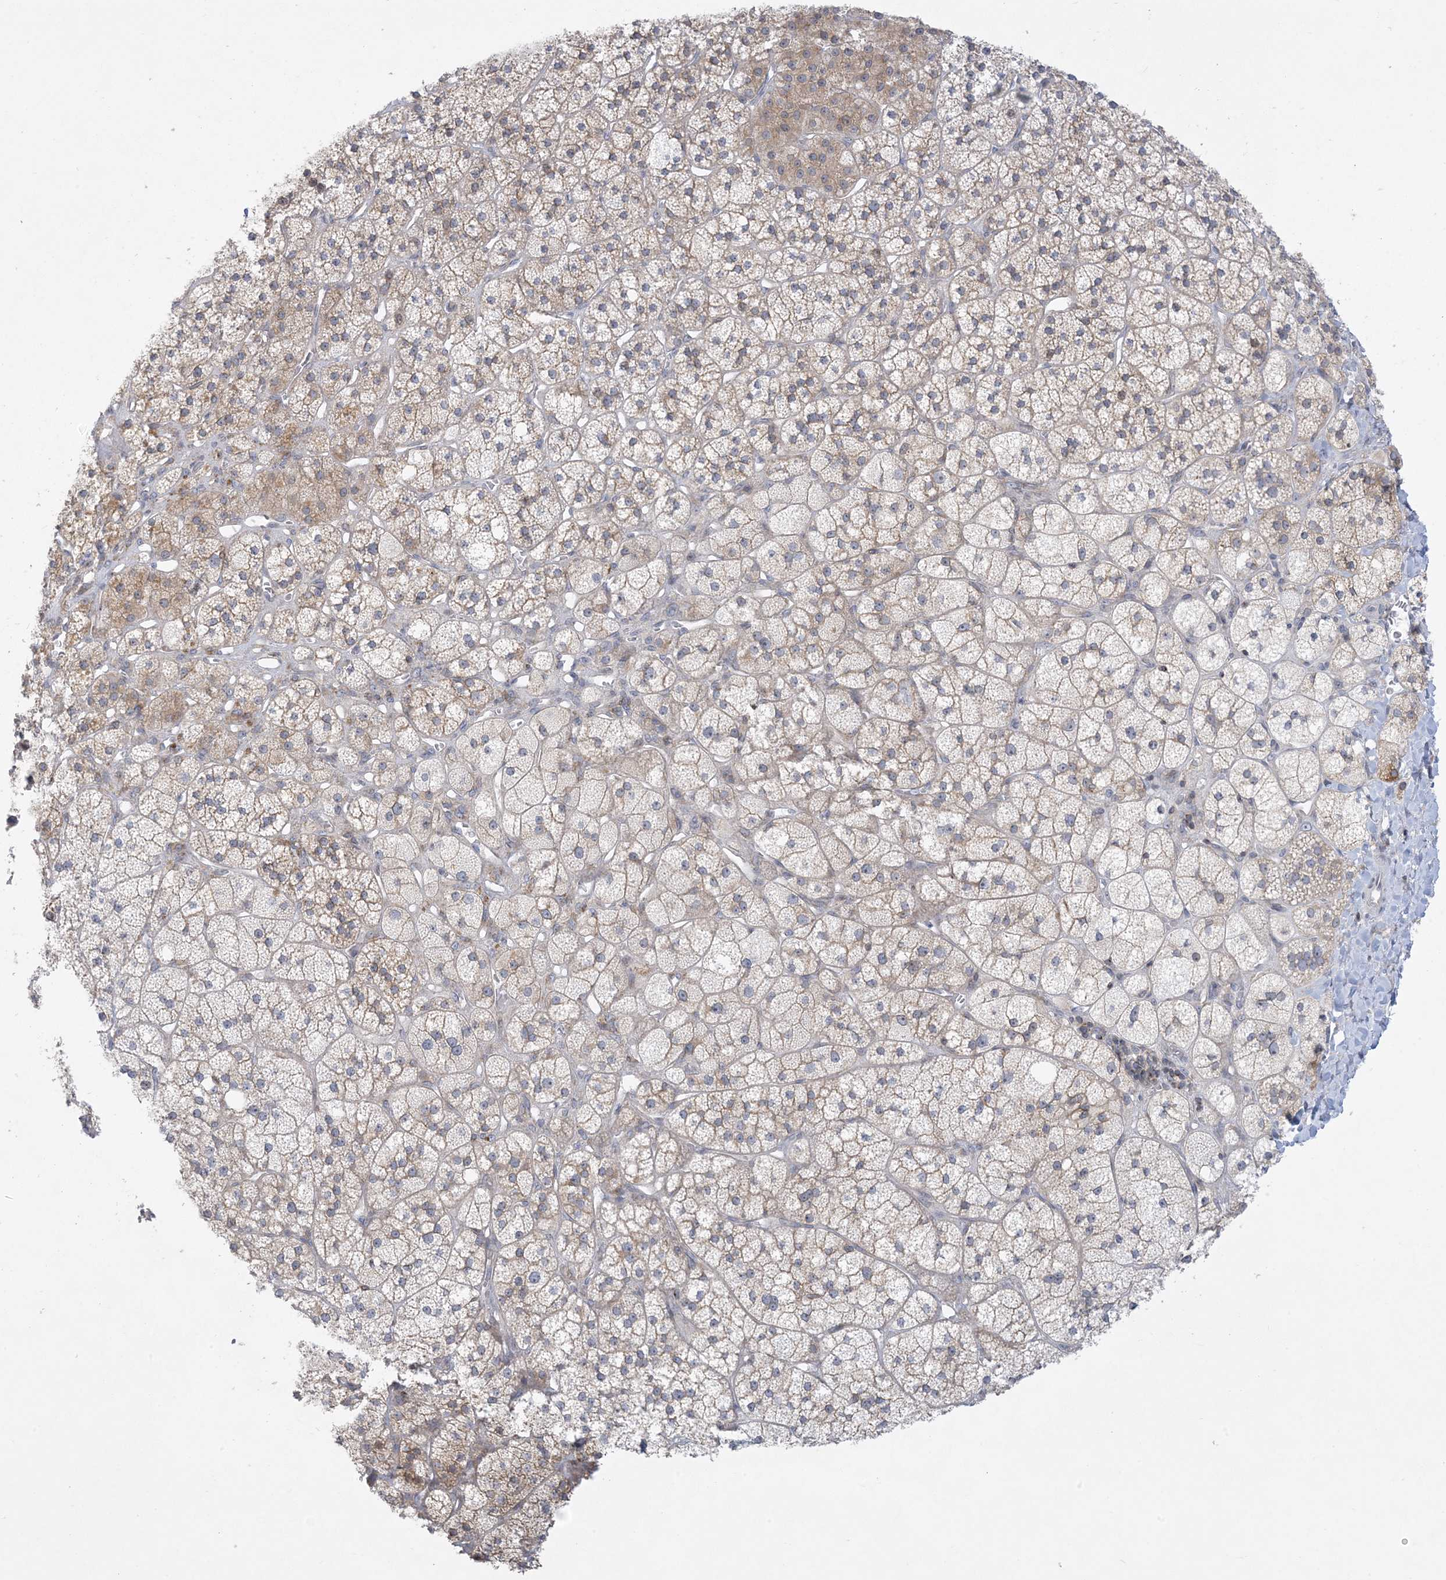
{"staining": {"intensity": "moderate", "quantity": "25%-75%", "location": "cytoplasmic/membranous"}, "tissue": "adrenal gland", "cell_type": "Glandular cells", "image_type": "normal", "snomed": [{"axis": "morphology", "description": "Normal tissue, NOS"}, {"axis": "topography", "description": "Adrenal gland"}], "caption": "DAB (3,3'-diaminobenzidine) immunohistochemical staining of unremarkable adrenal gland displays moderate cytoplasmic/membranous protein positivity in approximately 25%-75% of glandular cells.", "gene": "SLAMF9", "patient": {"sex": "male", "age": 61}}